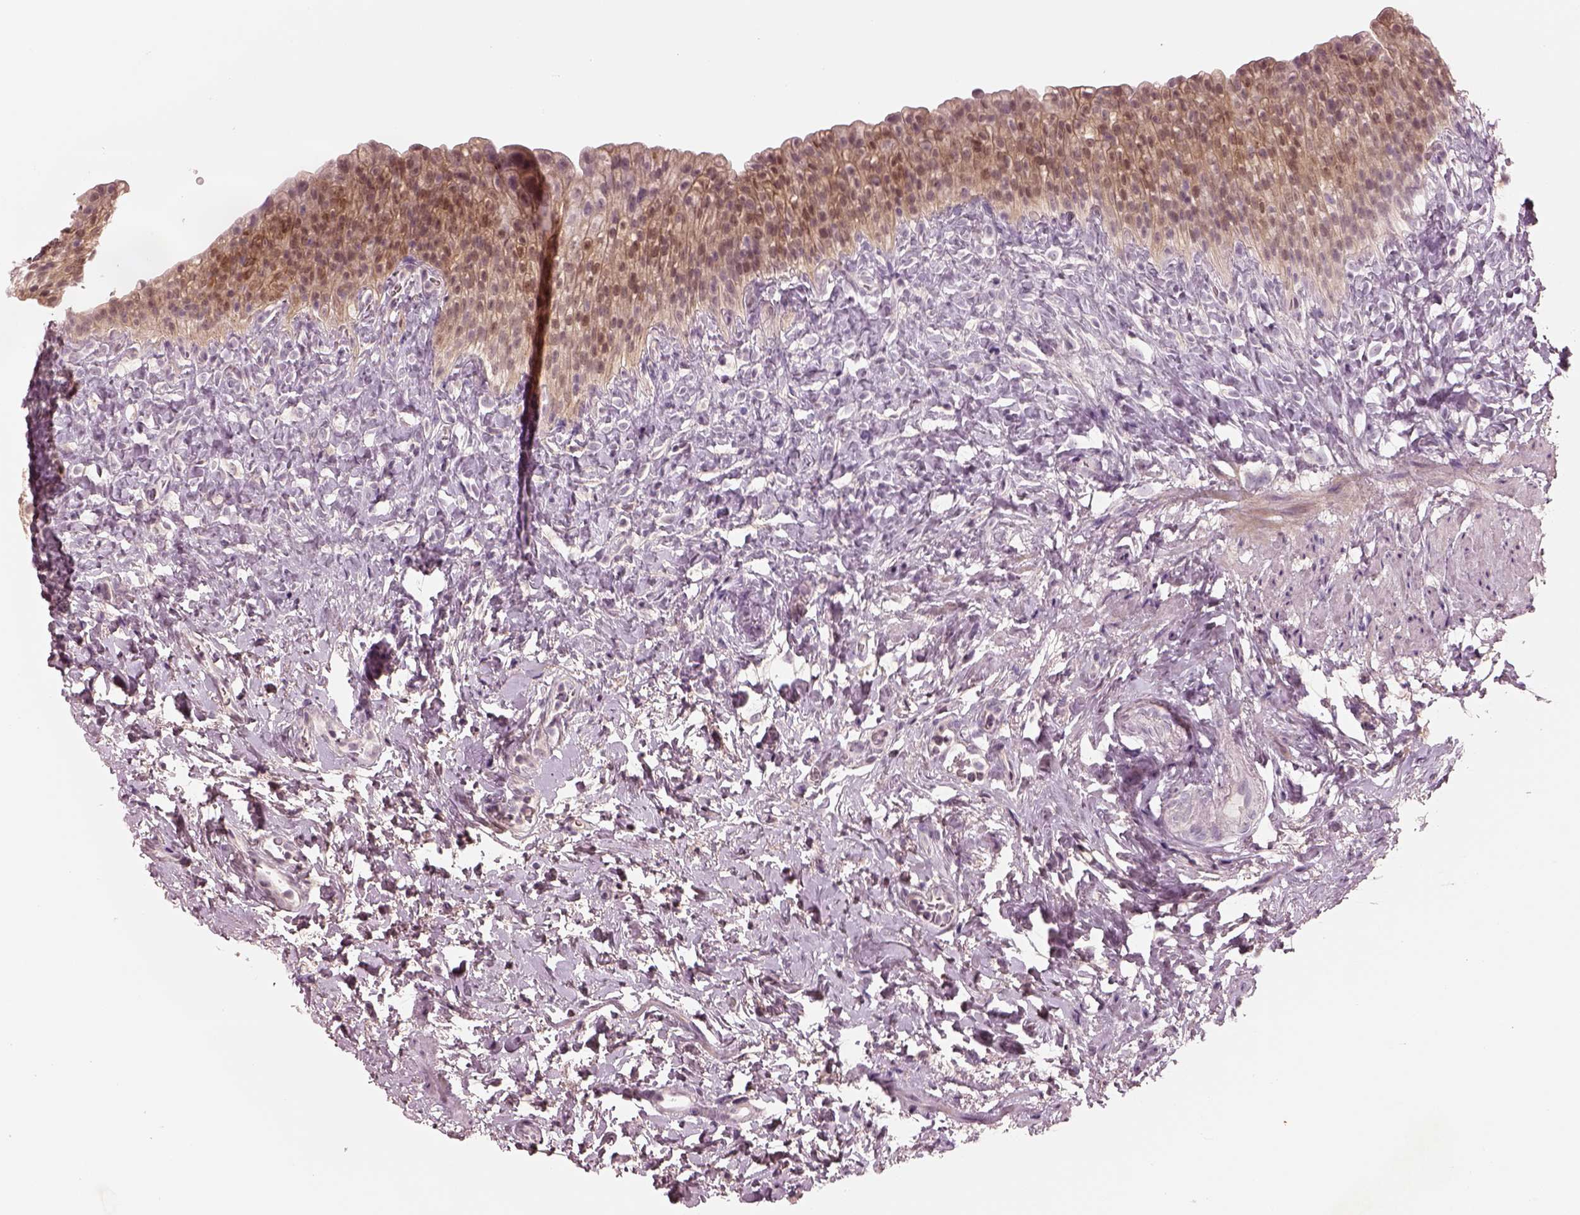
{"staining": {"intensity": "moderate", "quantity": ">75%", "location": "cytoplasmic/membranous,nuclear"}, "tissue": "urinary bladder", "cell_type": "Urothelial cells", "image_type": "normal", "snomed": [{"axis": "morphology", "description": "Normal tissue, NOS"}, {"axis": "topography", "description": "Urinary bladder"}], "caption": "The photomicrograph shows immunohistochemical staining of normal urinary bladder. There is moderate cytoplasmic/membranous,nuclear positivity is appreciated in about >75% of urothelial cells.", "gene": "SDCBP2", "patient": {"sex": "male", "age": 76}}